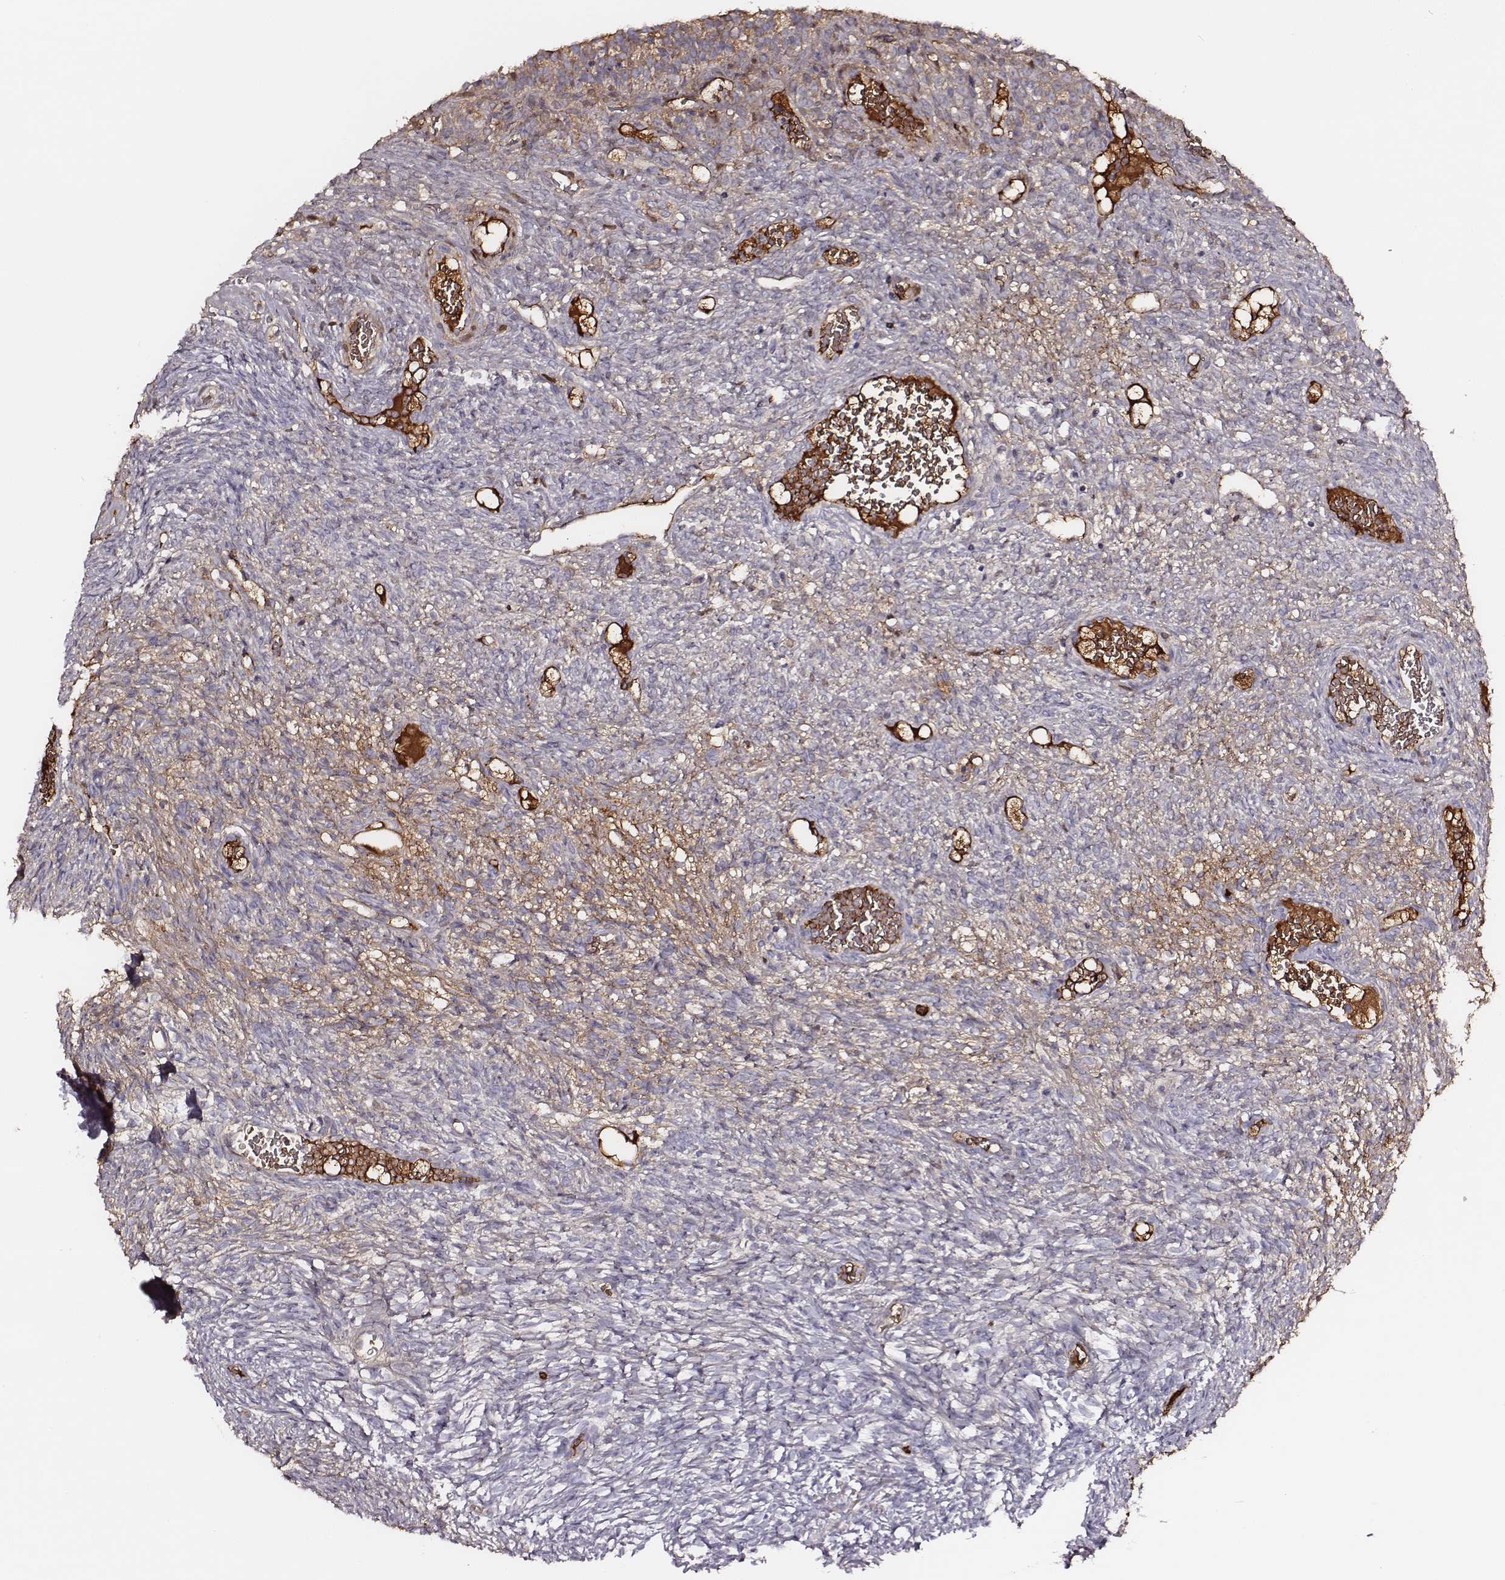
{"staining": {"intensity": "negative", "quantity": "none", "location": "none"}, "tissue": "ovary", "cell_type": "Ovarian stroma cells", "image_type": "normal", "snomed": [{"axis": "morphology", "description": "Normal tissue, NOS"}, {"axis": "topography", "description": "Ovary"}], "caption": "Micrograph shows no significant protein positivity in ovarian stroma cells of benign ovary. (DAB (3,3'-diaminobenzidine) immunohistochemistry, high magnification).", "gene": "TF", "patient": {"sex": "female", "age": 34}}